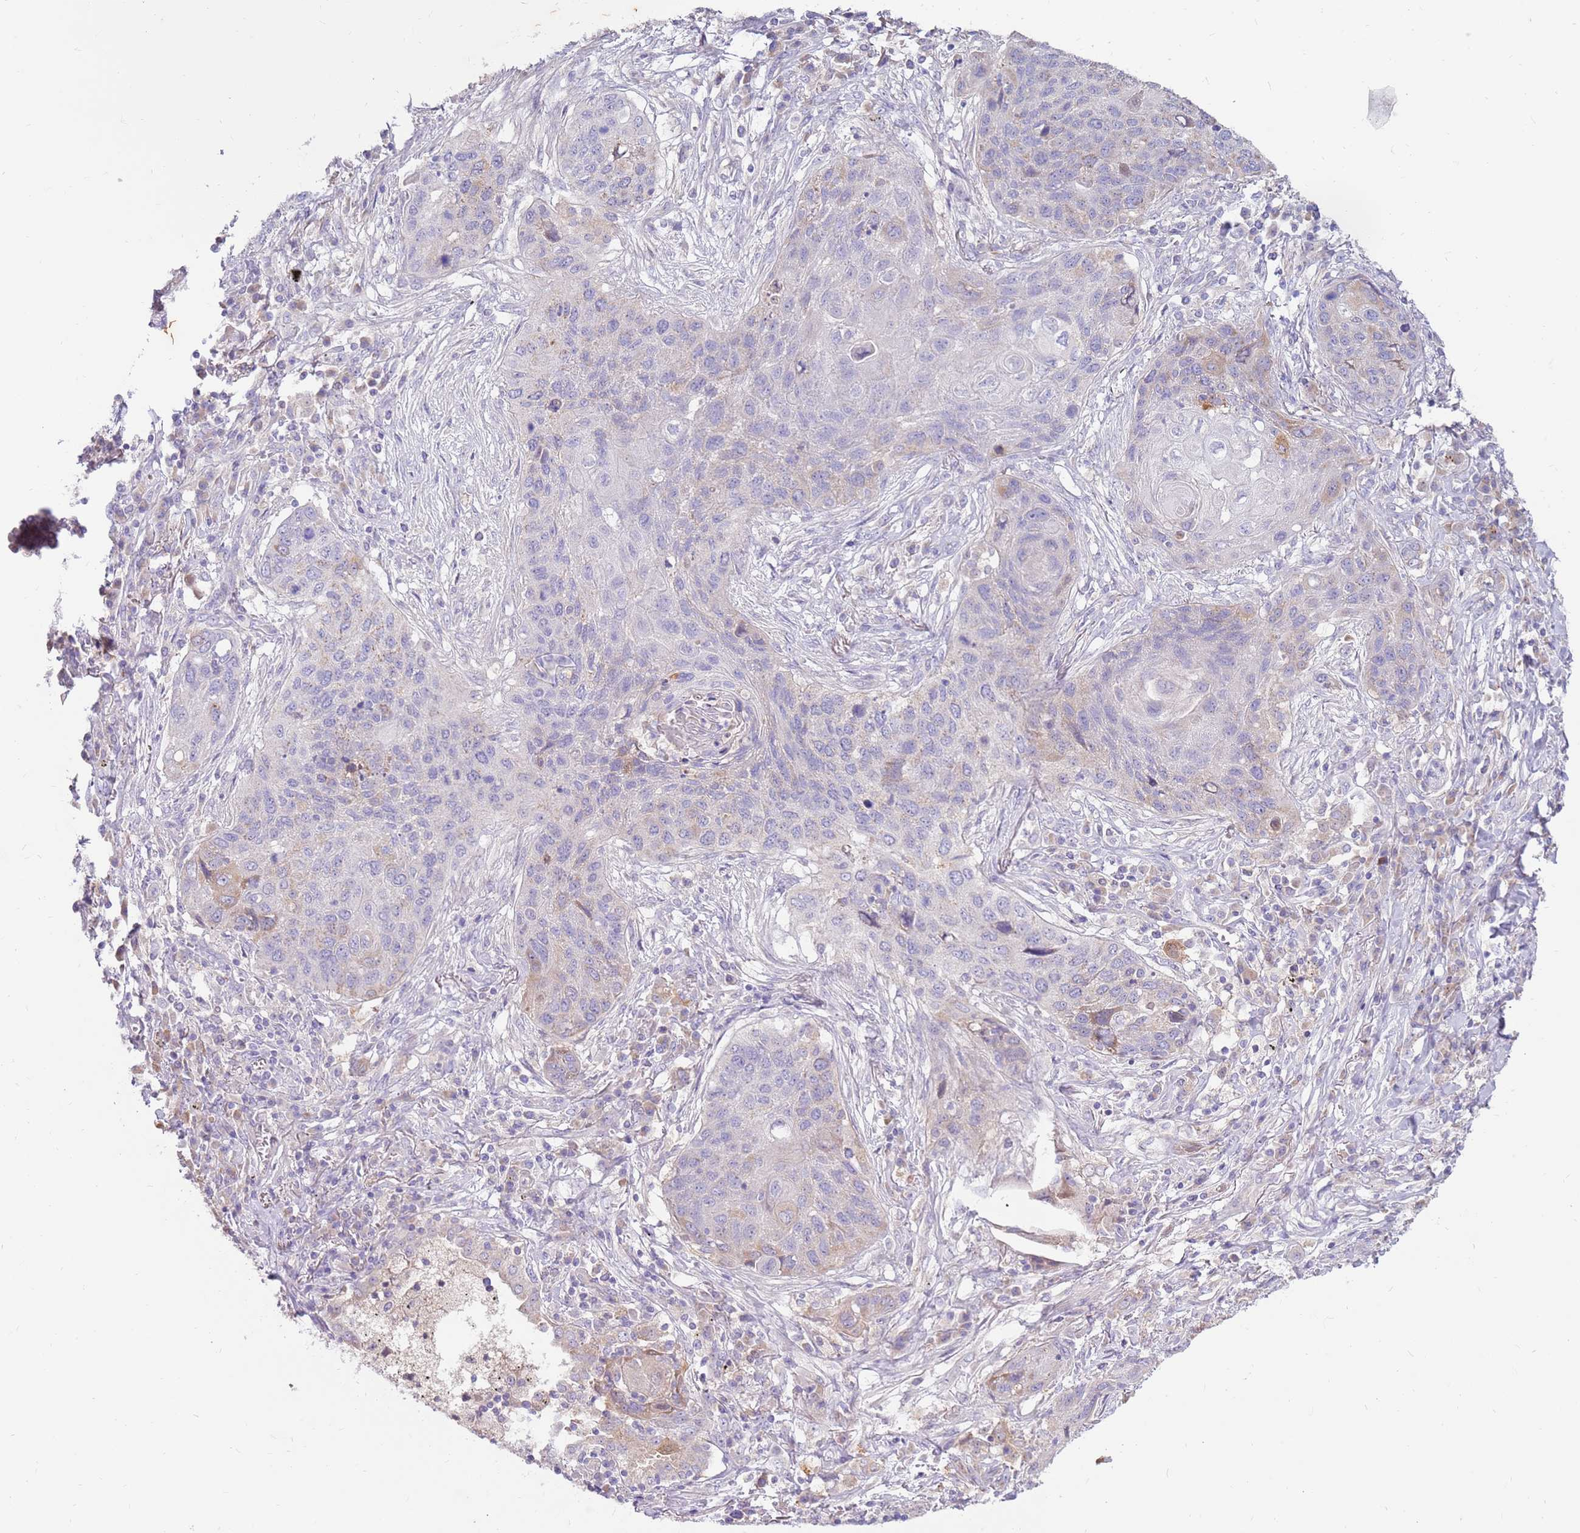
{"staining": {"intensity": "weak", "quantity": "<25%", "location": "cytoplasmic/membranous"}, "tissue": "lung cancer", "cell_type": "Tumor cells", "image_type": "cancer", "snomed": [{"axis": "morphology", "description": "Squamous cell carcinoma, NOS"}, {"axis": "topography", "description": "Lung"}], "caption": "DAB (3,3'-diaminobenzidine) immunohistochemical staining of squamous cell carcinoma (lung) reveals no significant positivity in tumor cells. (DAB (3,3'-diaminobenzidine) immunohistochemistry (IHC) with hematoxylin counter stain).", "gene": "SLC44A4", "patient": {"sex": "female", "age": 63}}